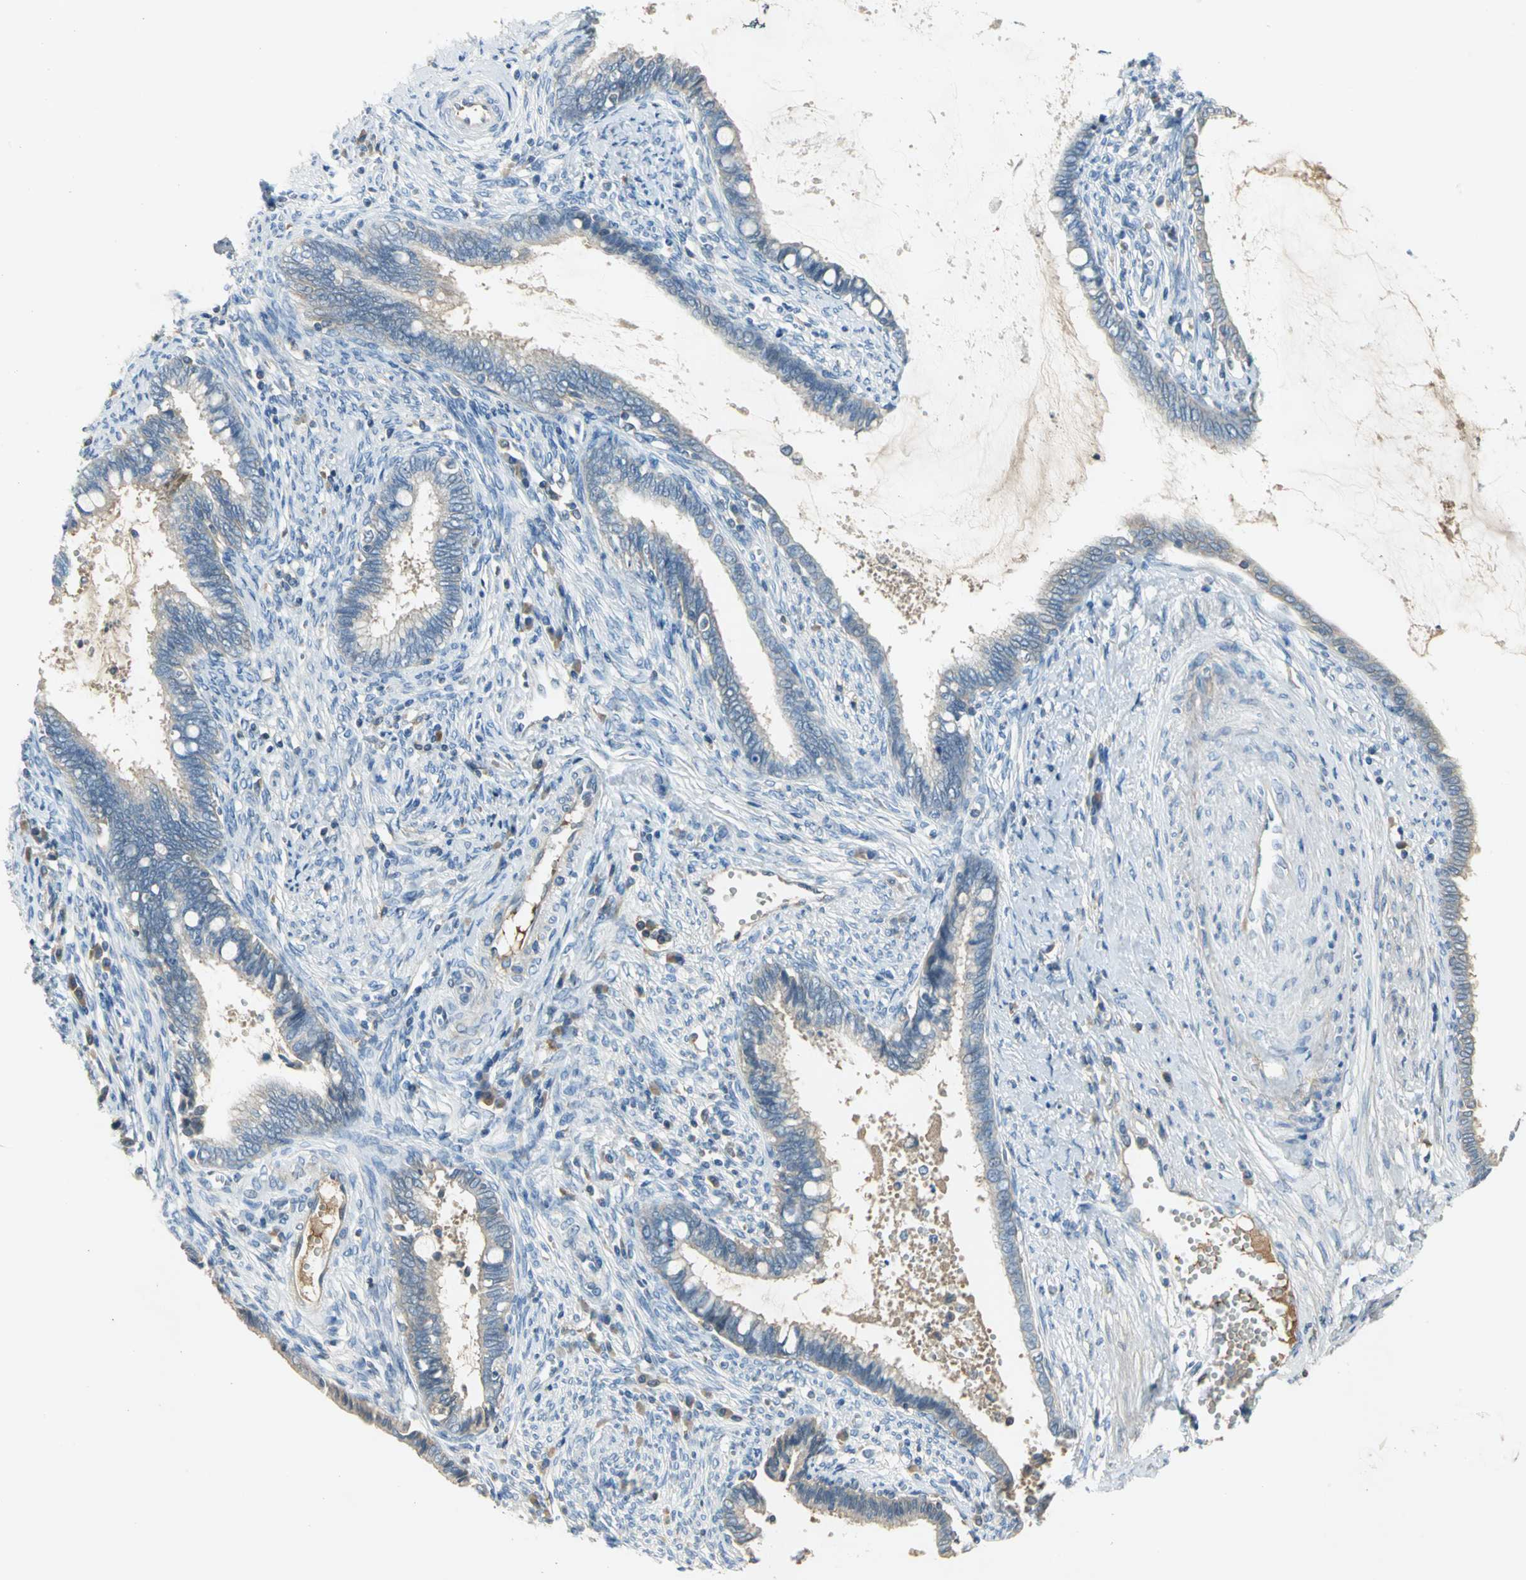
{"staining": {"intensity": "weak", "quantity": "25%-75%", "location": "cytoplasmic/membranous"}, "tissue": "cervical cancer", "cell_type": "Tumor cells", "image_type": "cancer", "snomed": [{"axis": "morphology", "description": "Adenocarcinoma, NOS"}, {"axis": "topography", "description": "Cervix"}], "caption": "Immunohistochemistry (DAB) staining of cervical cancer (adenocarcinoma) shows weak cytoplasmic/membranous protein staining in approximately 25%-75% of tumor cells.", "gene": "ZIC1", "patient": {"sex": "female", "age": 44}}